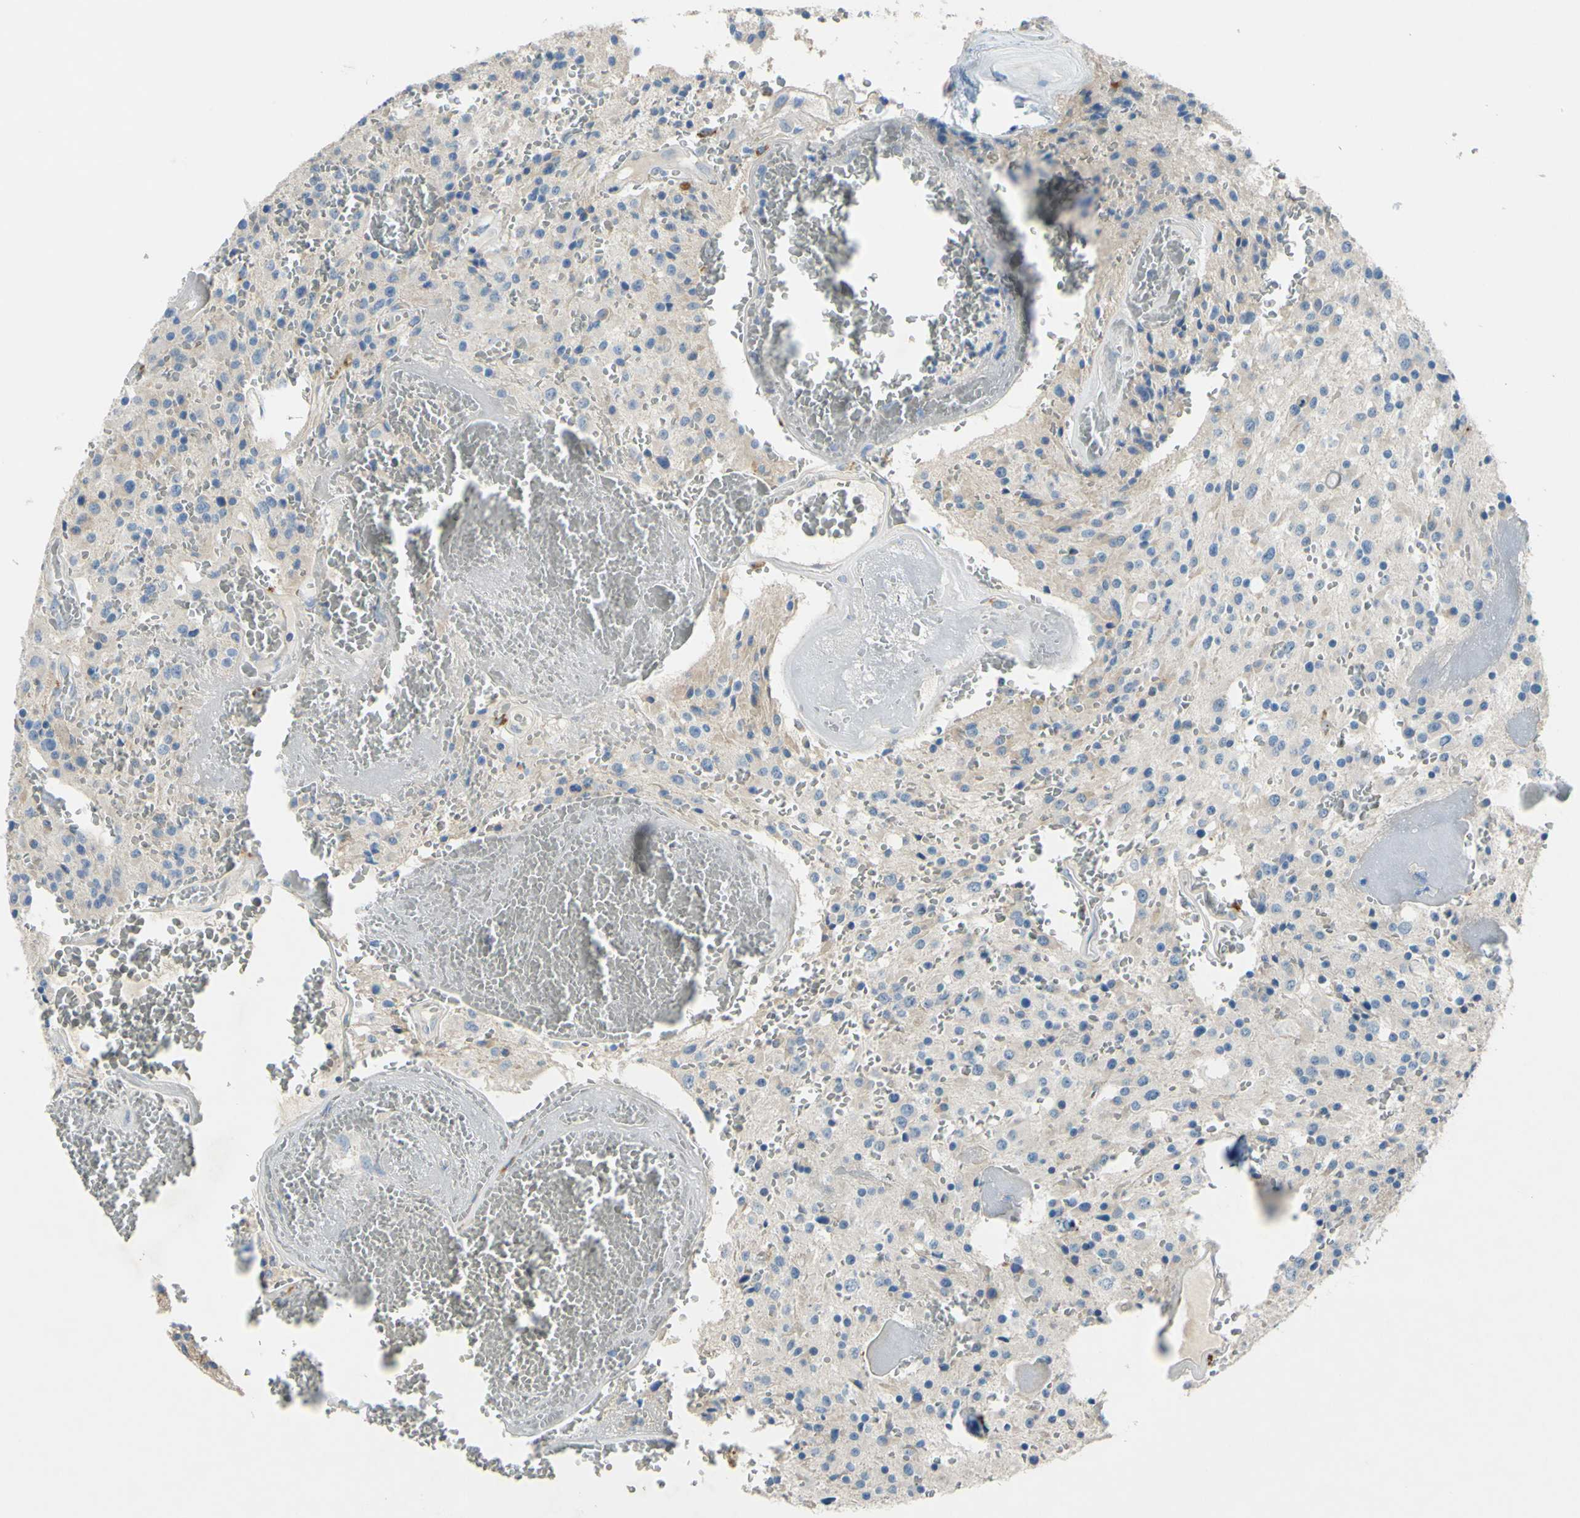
{"staining": {"intensity": "weak", "quantity": "<25%", "location": "cytoplasmic/membranous"}, "tissue": "glioma", "cell_type": "Tumor cells", "image_type": "cancer", "snomed": [{"axis": "morphology", "description": "Glioma, malignant, Low grade"}, {"axis": "topography", "description": "Brain"}], "caption": "Immunohistochemistry (IHC) histopathology image of glioma stained for a protein (brown), which shows no expression in tumor cells. (DAB immunohistochemistry (IHC) visualized using brightfield microscopy, high magnification).", "gene": "CDH10", "patient": {"sex": "male", "age": 58}}